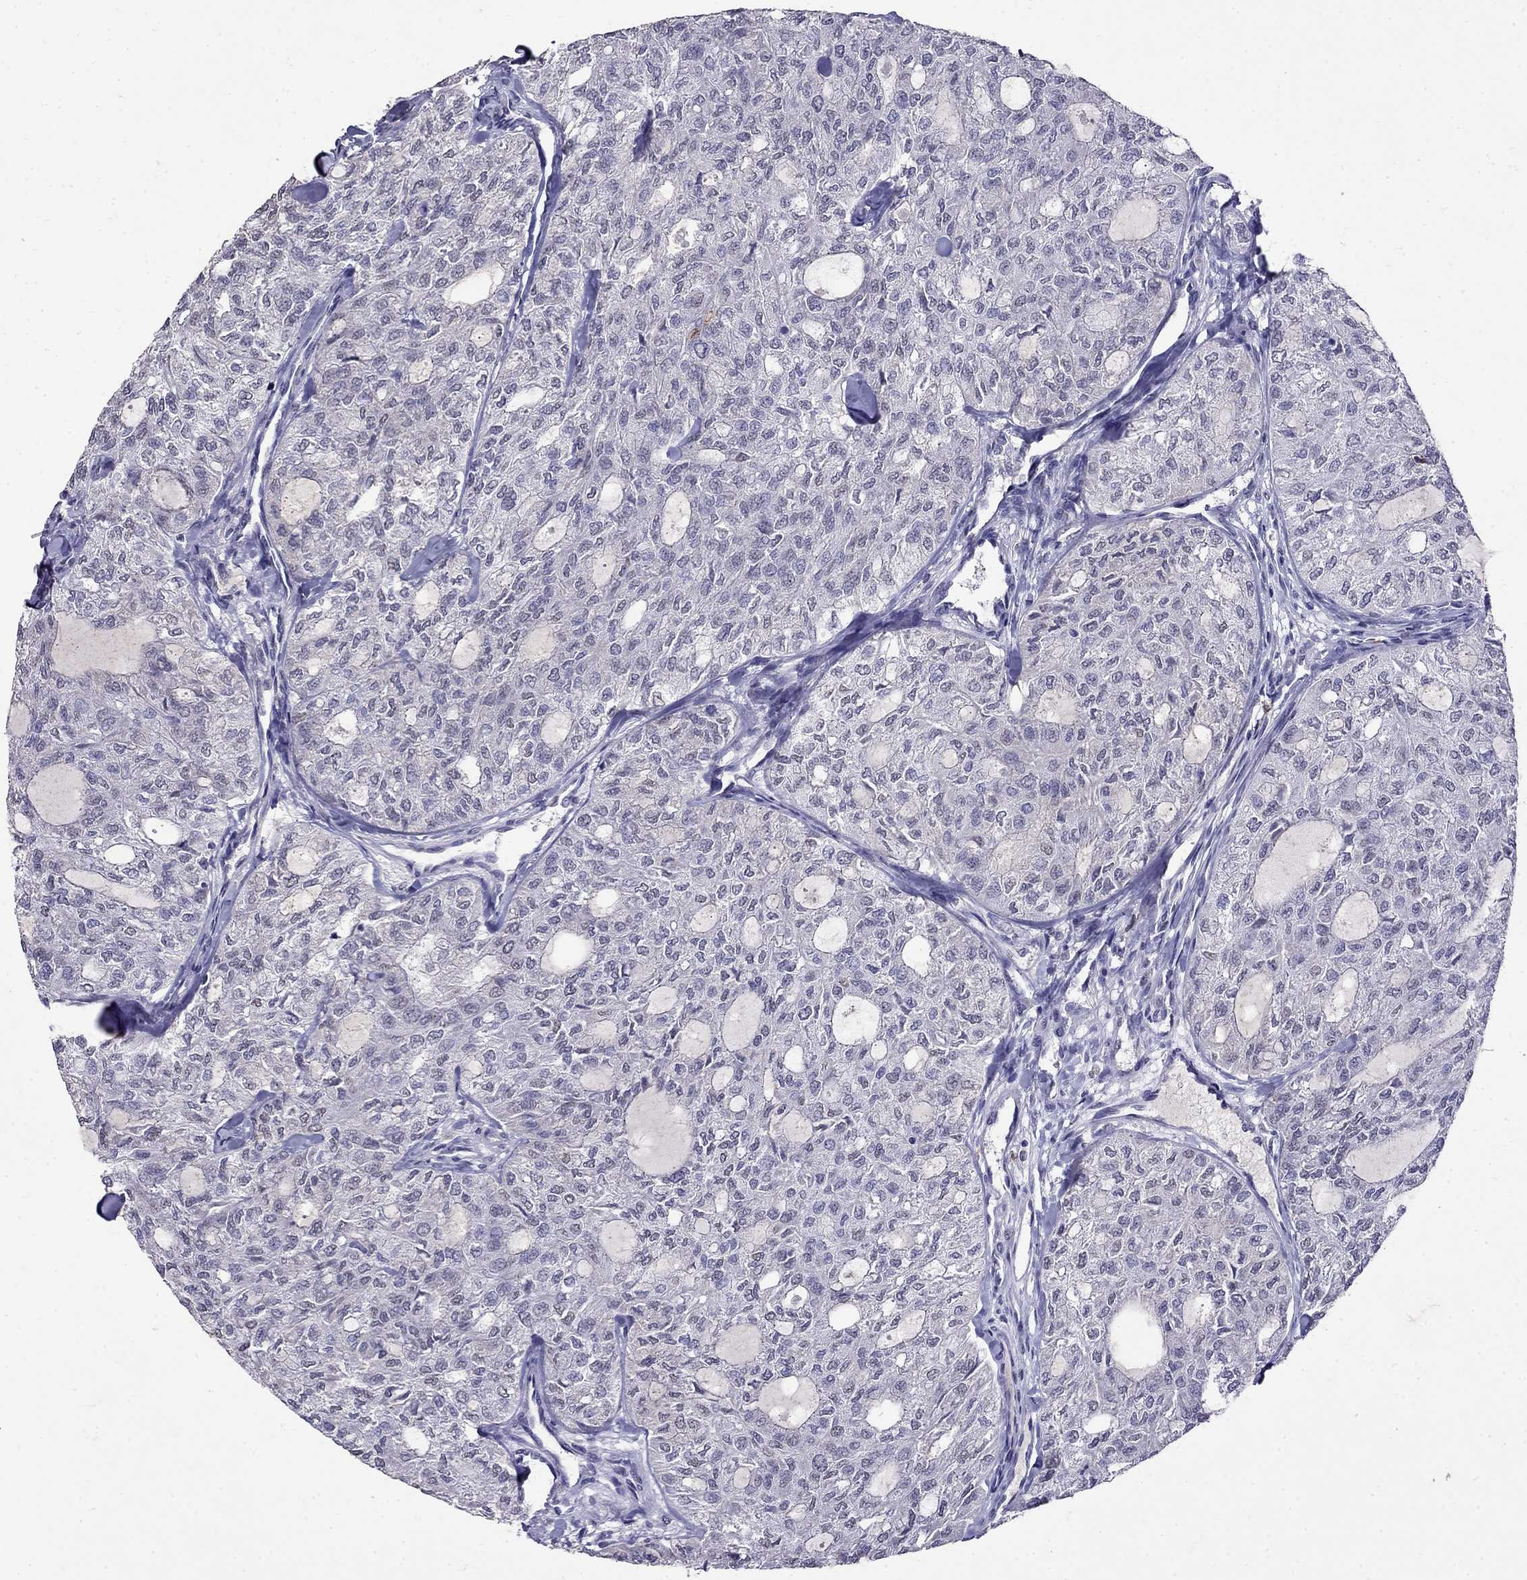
{"staining": {"intensity": "negative", "quantity": "none", "location": "none"}, "tissue": "thyroid cancer", "cell_type": "Tumor cells", "image_type": "cancer", "snomed": [{"axis": "morphology", "description": "Follicular adenoma carcinoma, NOS"}, {"axis": "topography", "description": "Thyroid gland"}], "caption": "The histopathology image displays no staining of tumor cells in thyroid cancer.", "gene": "CD8B", "patient": {"sex": "male", "age": 75}}